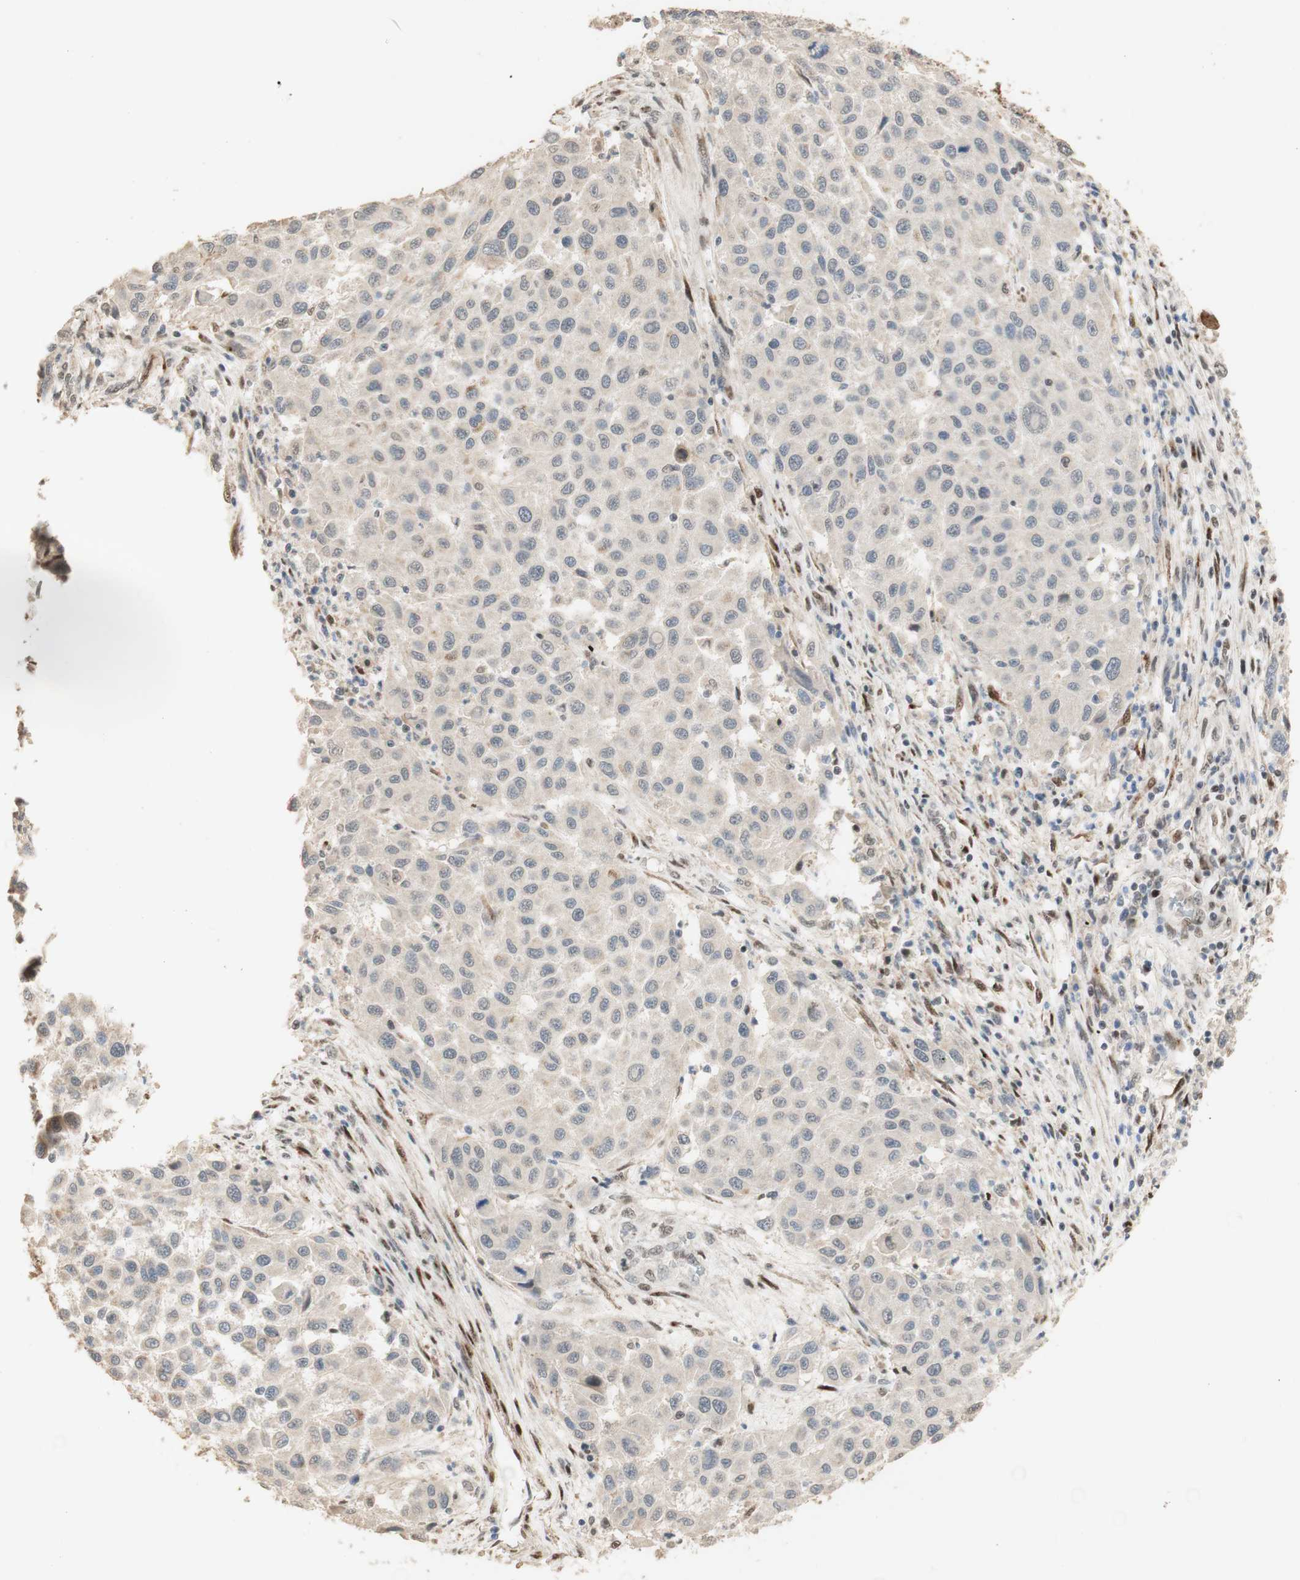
{"staining": {"intensity": "negative", "quantity": "none", "location": "none"}, "tissue": "melanoma", "cell_type": "Tumor cells", "image_type": "cancer", "snomed": [{"axis": "morphology", "description": "Malignant melanoma, Metastatic site"}, {"axis": "topography", "description": "Lymph node"}], "caption": "IHC of human malignant melanoma (metastatic site) displays no positivity in tumor cells.", "gene": "FOXP1", "patient": {"sex": "male", "age": 61}}